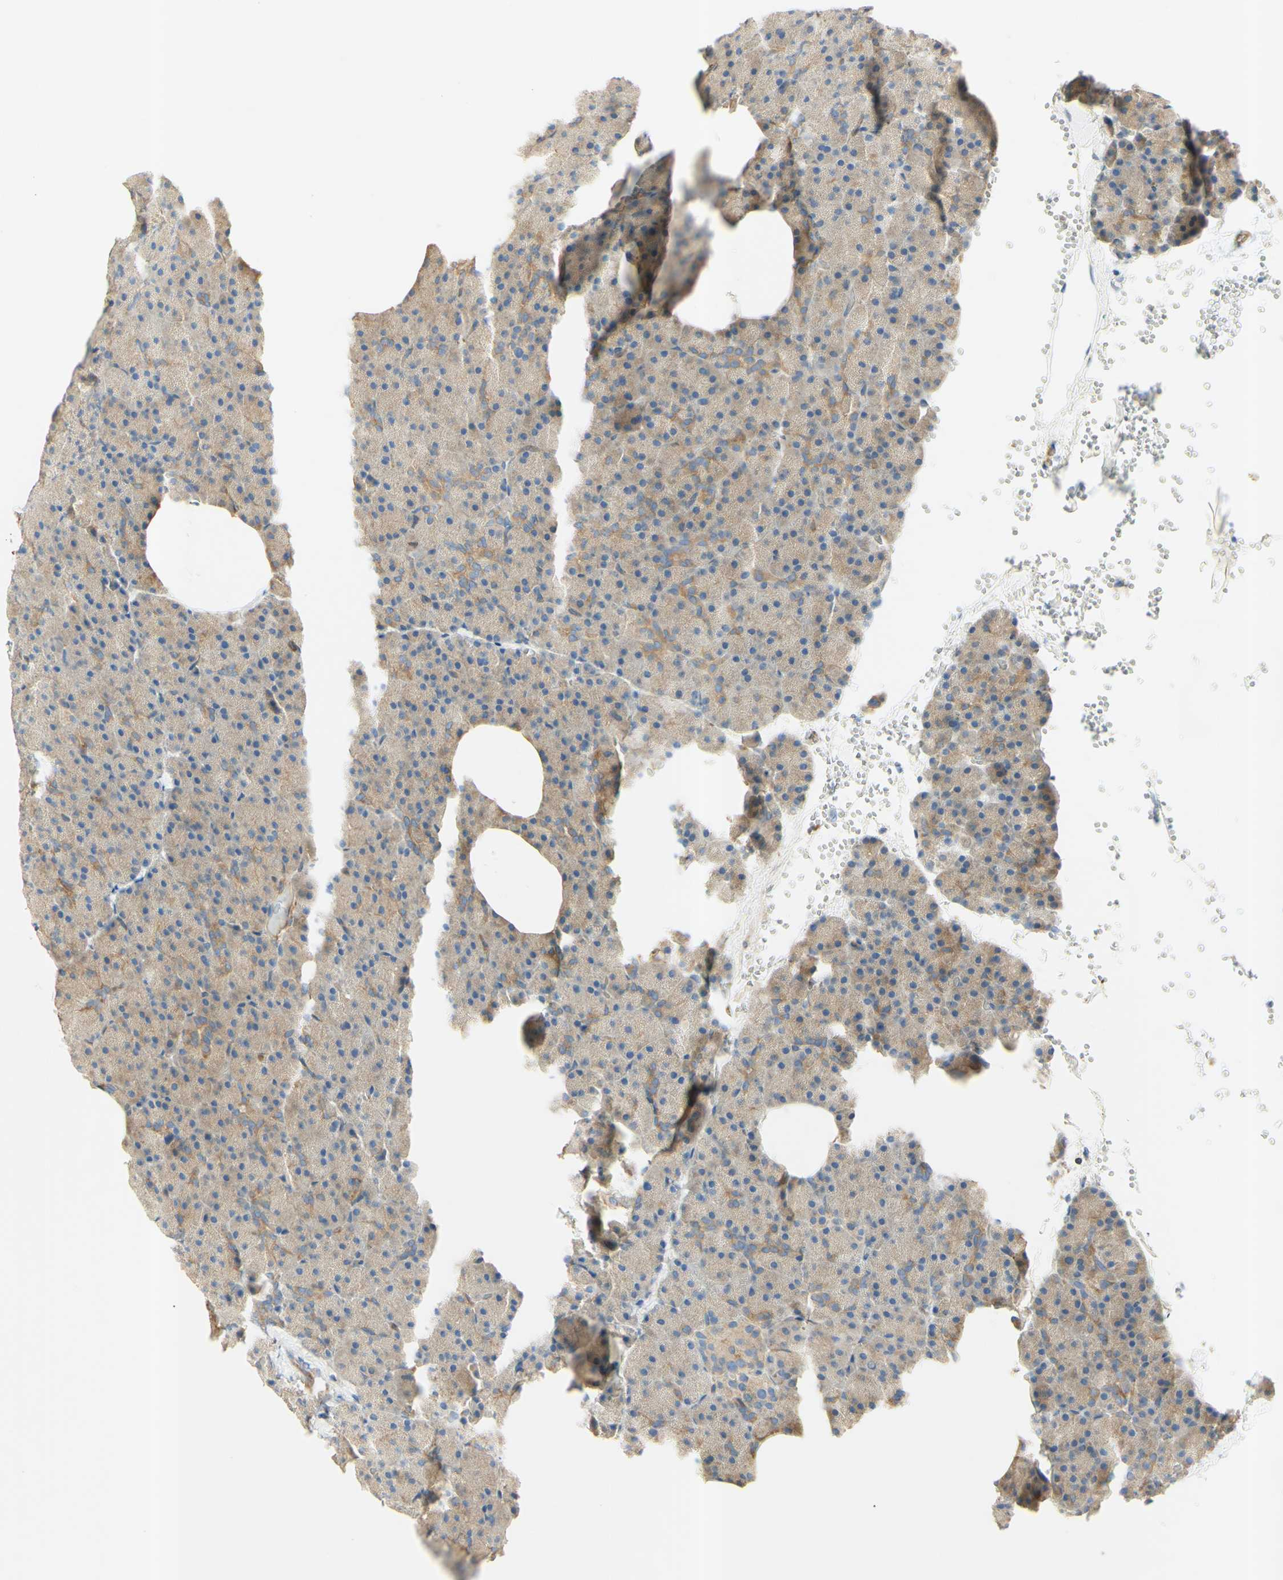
{"staining": {"intensity": "weak", "quantity": ">75%", "location": "cytoplasmic/membranous"}, "tissue": "pancreas", "cell_type": "Exocrine glandular cells", "image_type": "normal", "snomed": [{"axis": "morphology", "description": "Normal tissue, NOS"}, {"axis": "topography", "description": "Pancreas"}], "caption": "Protein staining of normal pancreas demonstrates weak cytoplasmic/membranous staining in approximately >75% of exocrine glandular cells.", "gene": "IKBKG", "patient": {"sex": "female", "age": 35}}